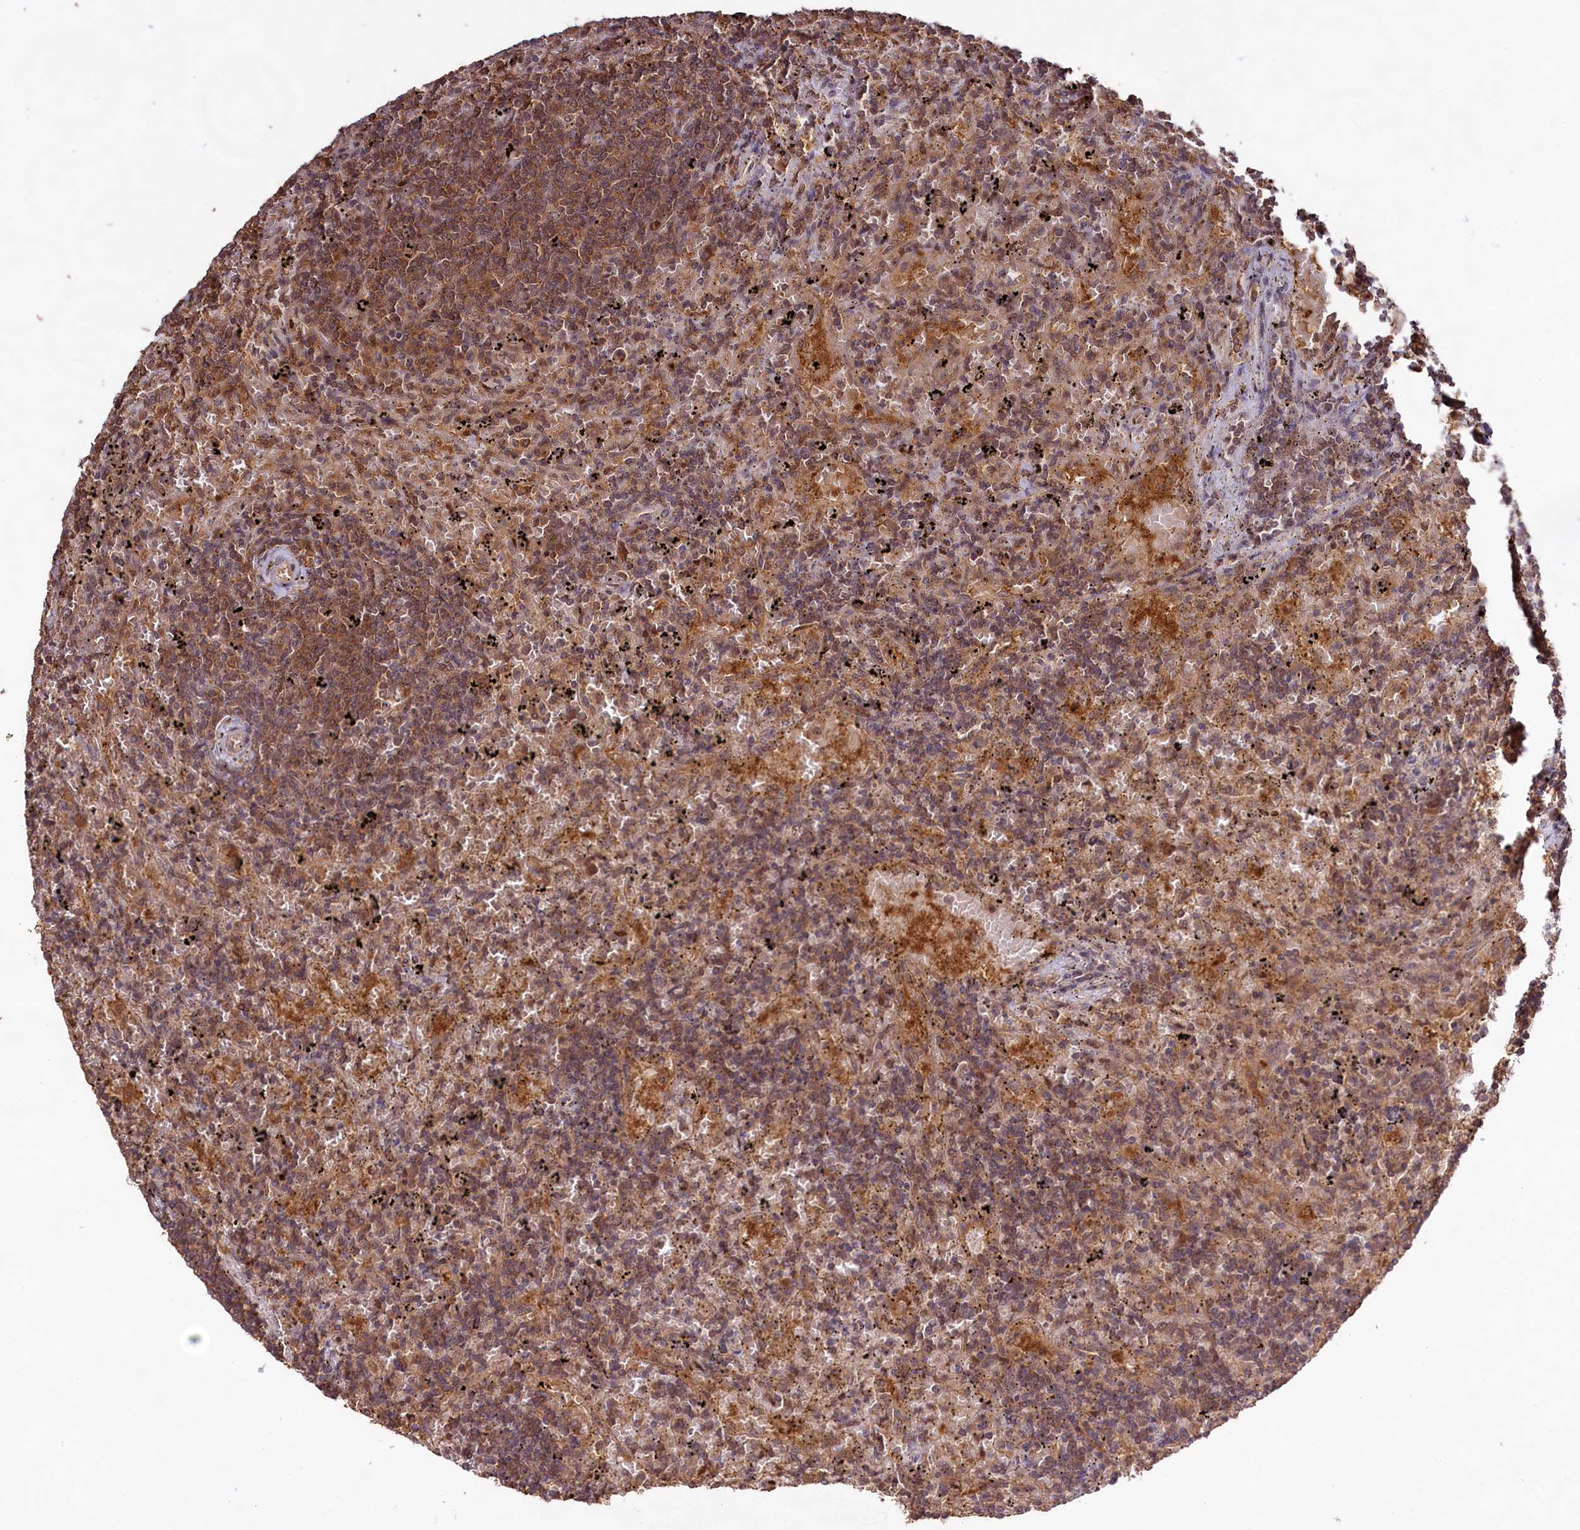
{"staining": {"intensity": "moderate", "quantity": ">75%", "location": "cytoplasmic/membranous,nuclear"}, "tissue": "lymphoma", "cell_type": "Tumor cells", "image_type": "cancer", "snomed": [{"axis": "morphology", "description": "Malignant lymphoma, non-Hodgkin's type, Low grade"}, {"axis": "topography", "description": "Spleen"}], "caption": "A brown stain shows moderate cytoplasmic/membranous and nuclear staining of a protein in human lymphoma tumor cells.", "gene": "RRP8", "patient": {"sex": "male", "age": 76}}